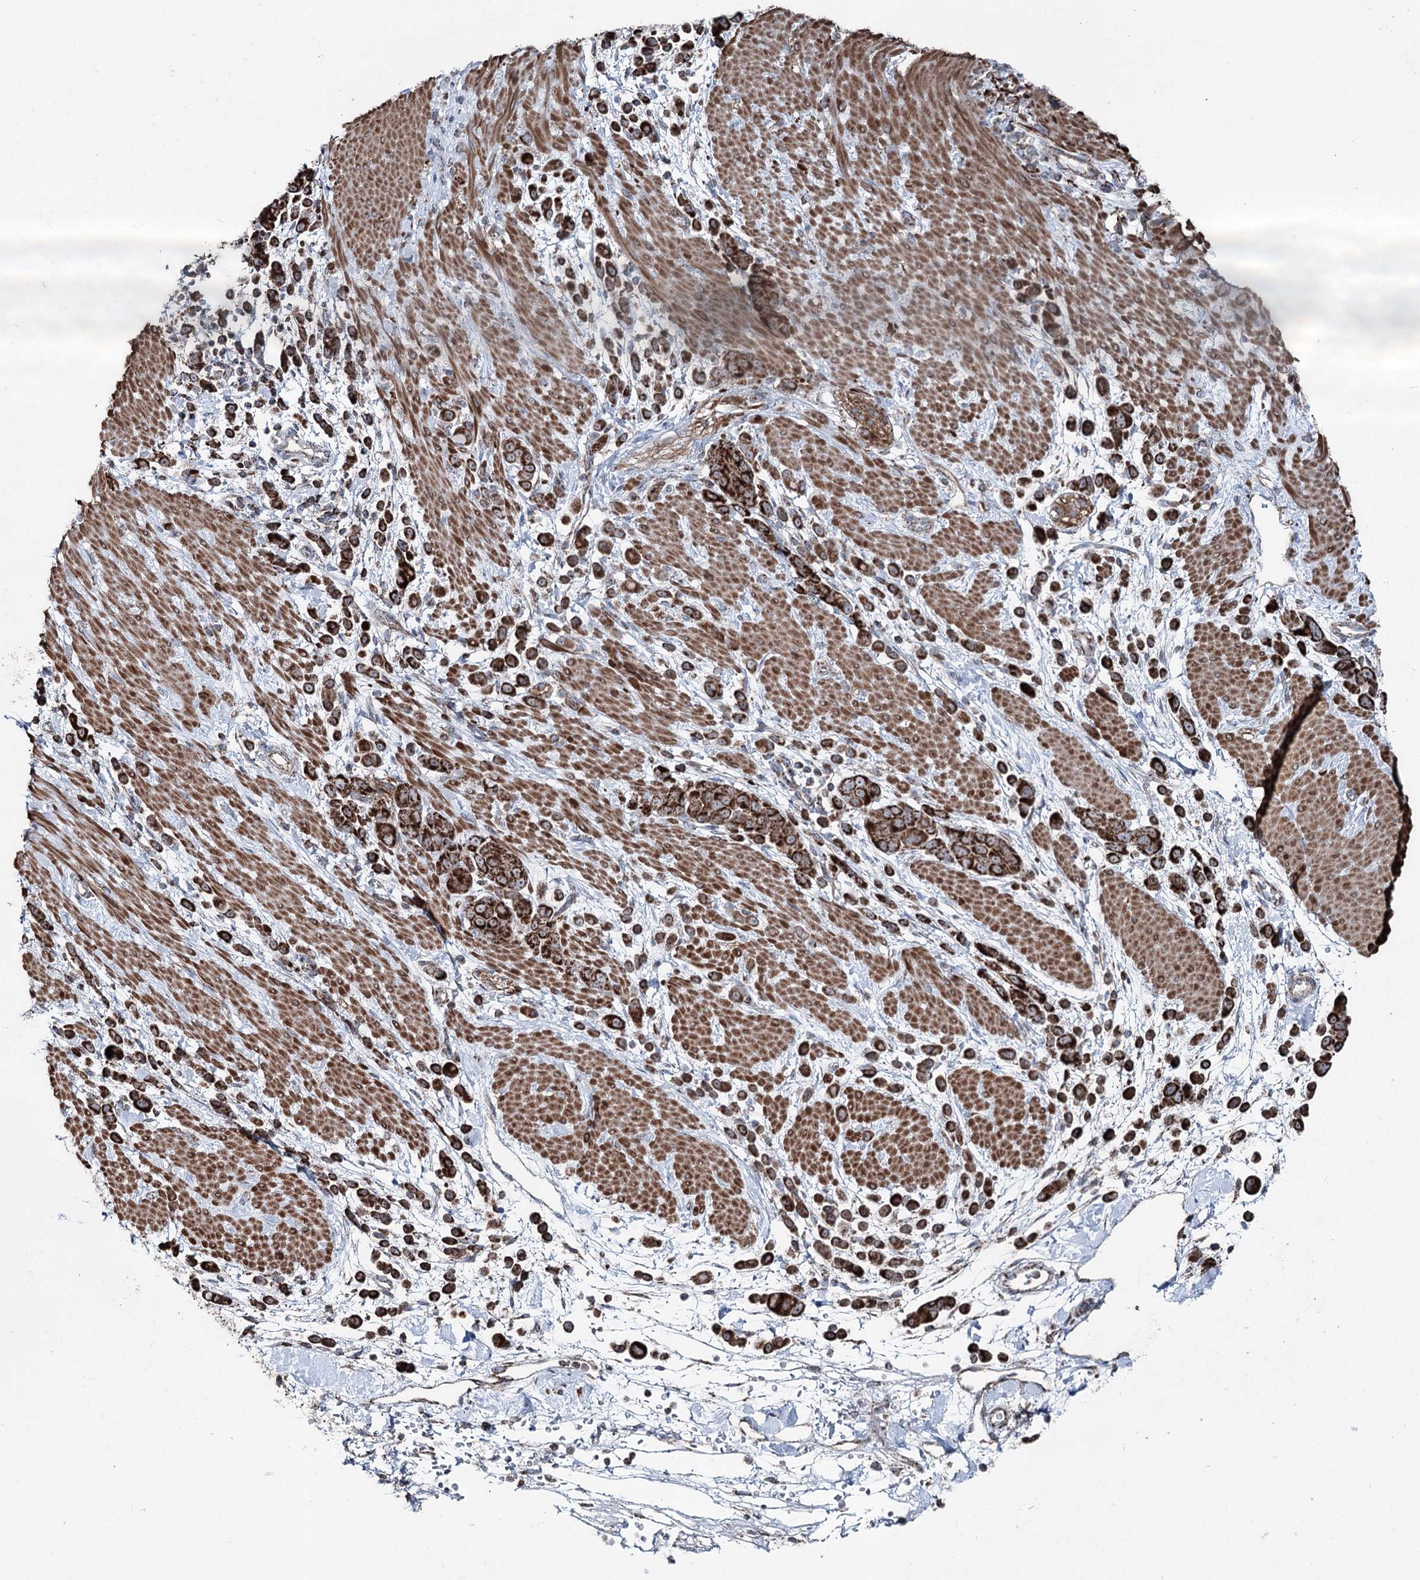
{"staining": {"intensity": "strong", "quantity": ">75%", "location": "cytoplasmic/membranous"}, "tissue": "pancreatic cancer", "cell_type": "Tumor cells", "image_type": "cancer", "snomed": [{"axis": "morphology", "description": "Normal tissue, NOS"}, {"axis": "morphology", "description": "Adenocarcinoma, NOS"}, {"axis": "topography", "description": "Pancreas"}], "caption": "This is a photomicrograph of immunohistochemistry staining of adenocarcinoma (pancreatic), which shows strong staining in the cytoplasmic/membranous of tumor cells.", "gene": "UCN3", "patient": {"sex": "female", "age": 64}}